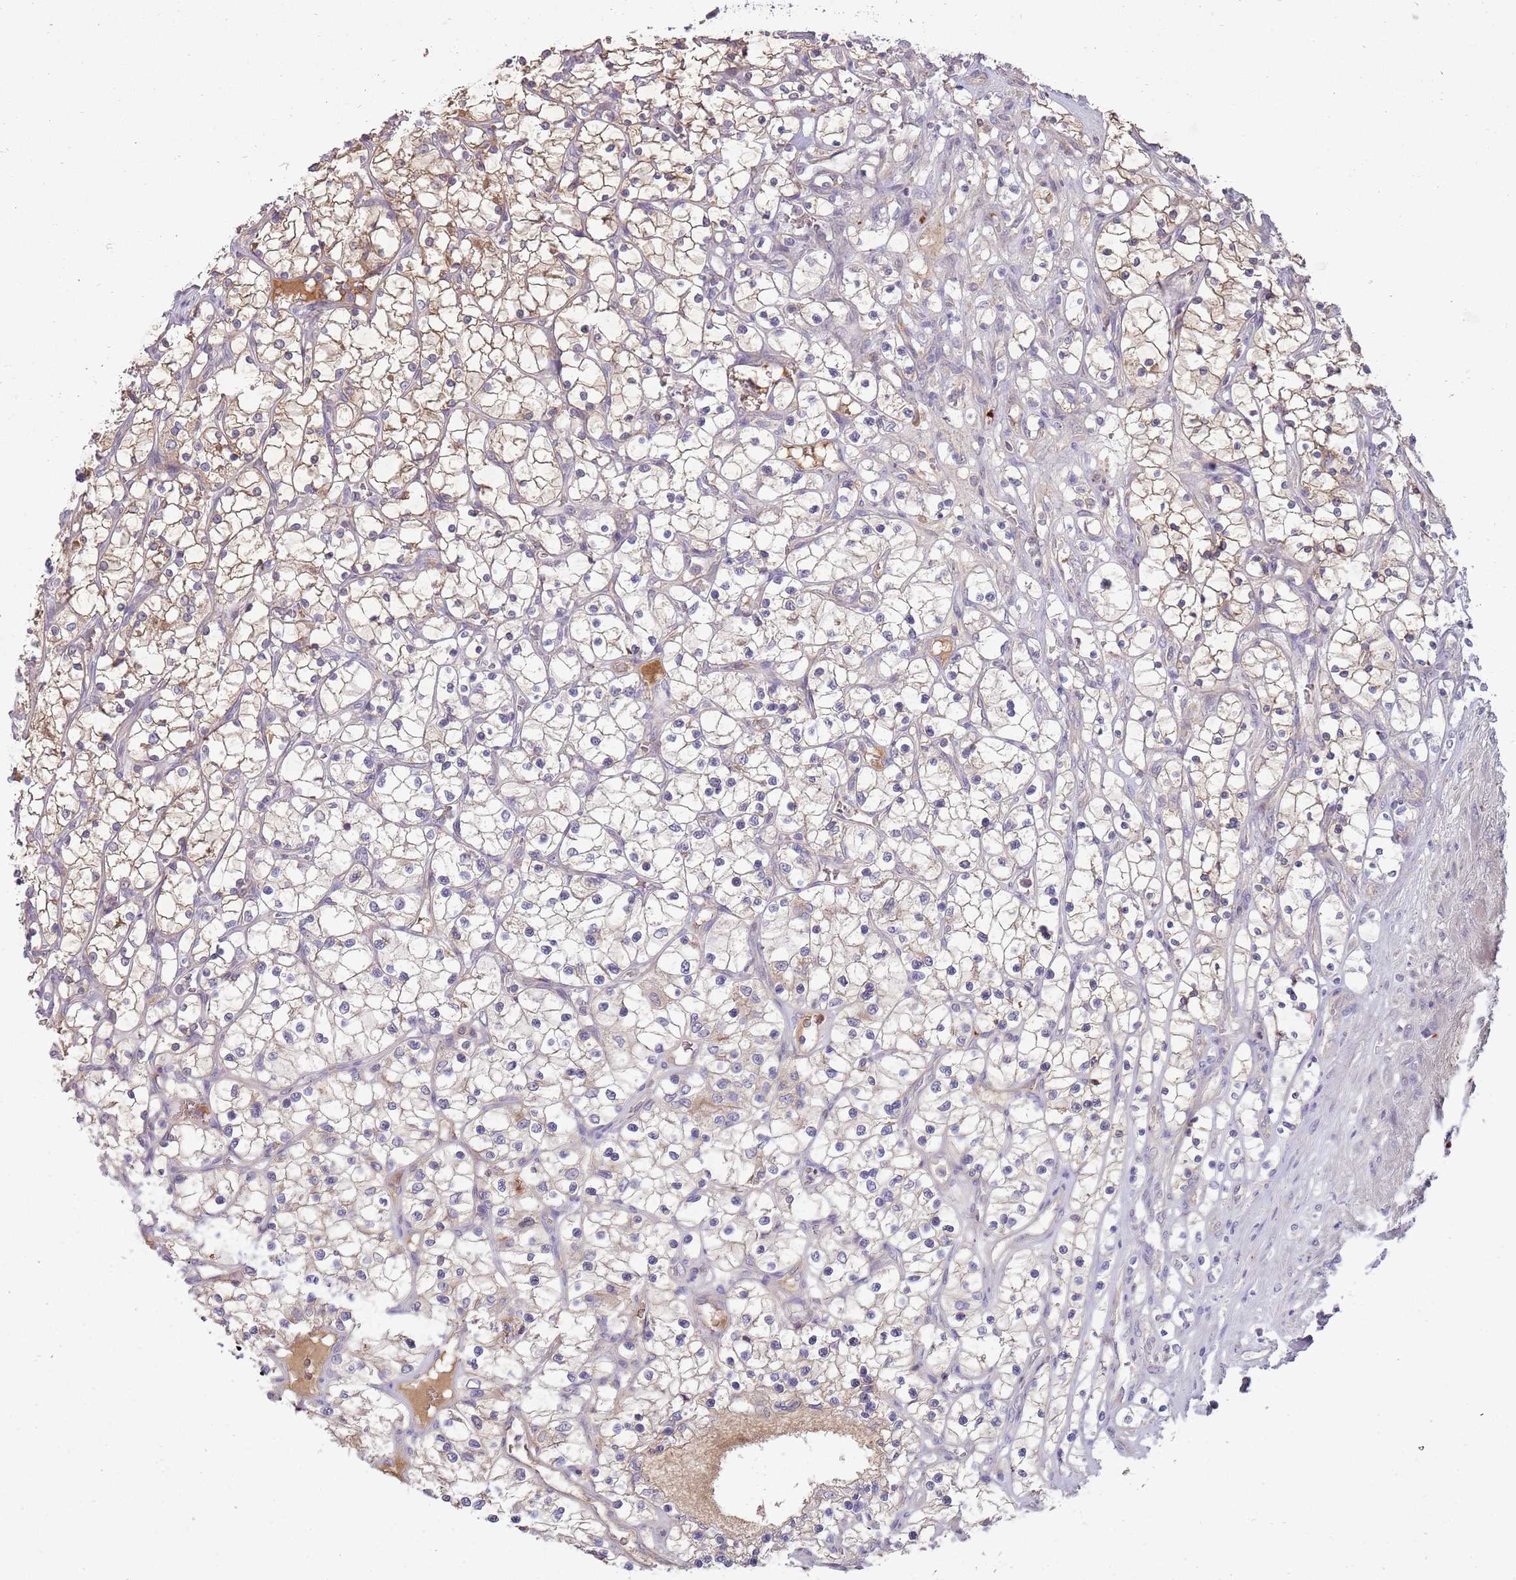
{"staining": {"intensity": "moderate", "quantity": "<25%", "location": "cytoplasmic/membranous"}, "tissue": "renal cancer", "cell_type": "Tumor cells", "image_type": "cancer", "snomed": [{"axis": "morphology", "description": "Adenocarcinoma, NOS"}, {"axis": "topography", "description": "Kidney"}], "caption": "IHC (DAB) staining of renal cancer exhibits moderate cytoplasmic/membranous protein staining in approximately <25% of tumor cells.", "gene": "NBPF6", "patient": {"sex": "female", "age": 69}}